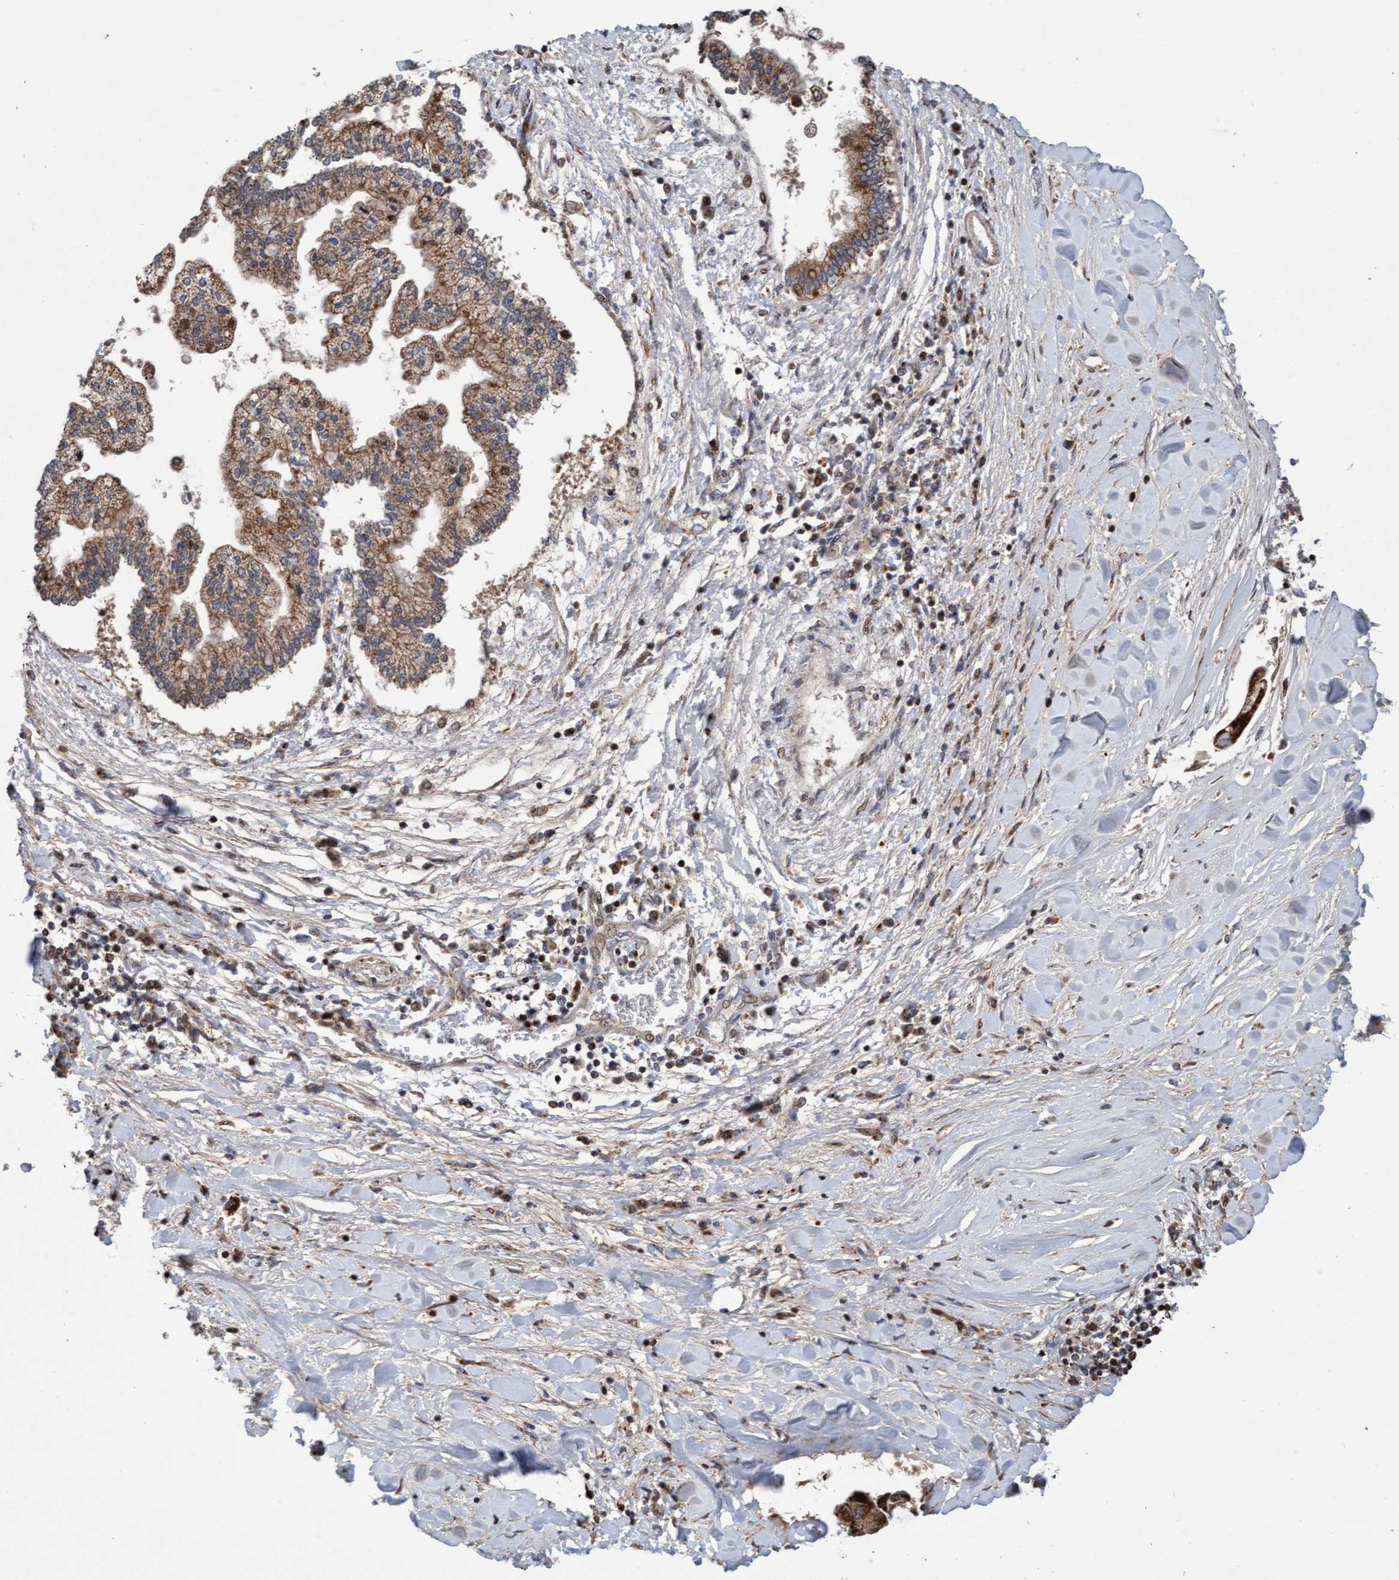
{"staining": {"intensity": "moderate", "quantity": ">75%", "location": "cytoplasmic/membranous"}, "tissue": "liver cancer", "cell_type": "Tumor cells", "image_type": "cancer", "snomed": [{"axis": "morphology", "description": "Cholangiocarcinoma"}, {"axis": "topography", "description": "Liver"}], "caption": "High-power microscopy captured an immunohistochemistry micrograph of liver cancer (cholangiocarcinoma), revealing moderate cytoplasmic/membranous positivity in approximately >75% of tumor cells. (DAB = brown stain, brightfield microscopy at high magnification).", "gene": "PECR", "patient": {"sex": "male", "age": 50}}